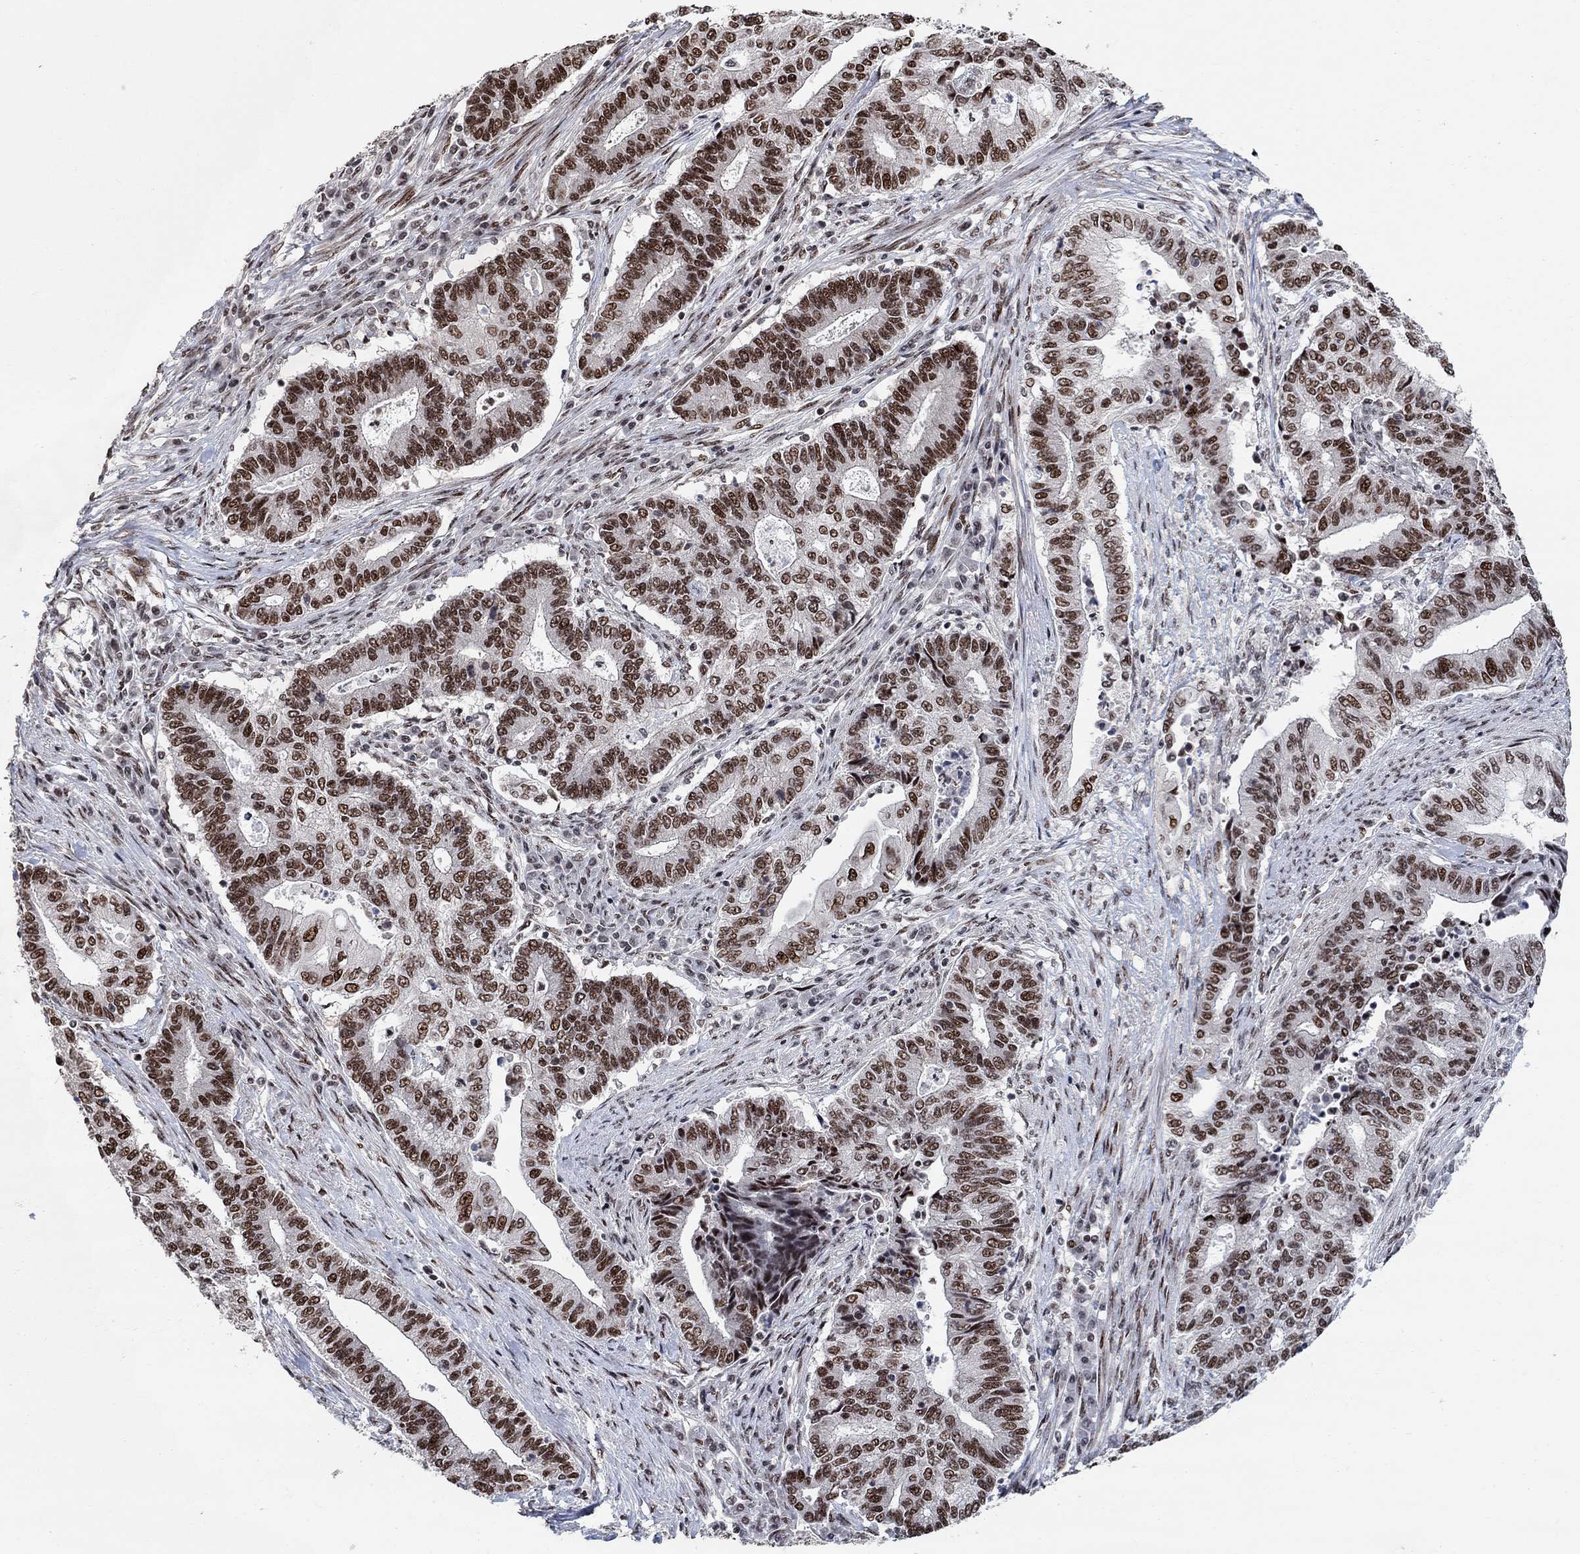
{"staining": {"intensity": "strong", "quantity": "25%-75%", "location": "nuclear"}, "tissue": "endometrial cancer", "cell_type": "Tumor cells", "image_type": "cancer", "snomed": [{"axis": "morphology", "description": "Adenocarcinoma, NOS"}, {"axis": "topography", "description": "Uterus"}, {"axis": "topography", "description": "Endometrium"}], "caption": "A high-resolution image shows immunohistochemistry (IHC) staining of endometrial cancer, which reveals strong nuclear expression in about 25%-75% of tumor cells. (DAB (3,3'-diaminobenzidine) IHC, brown staining for protein, blue staining for nuclei).", "gene": "E4F1", "patient": {"sex": "female", "age": 54}}